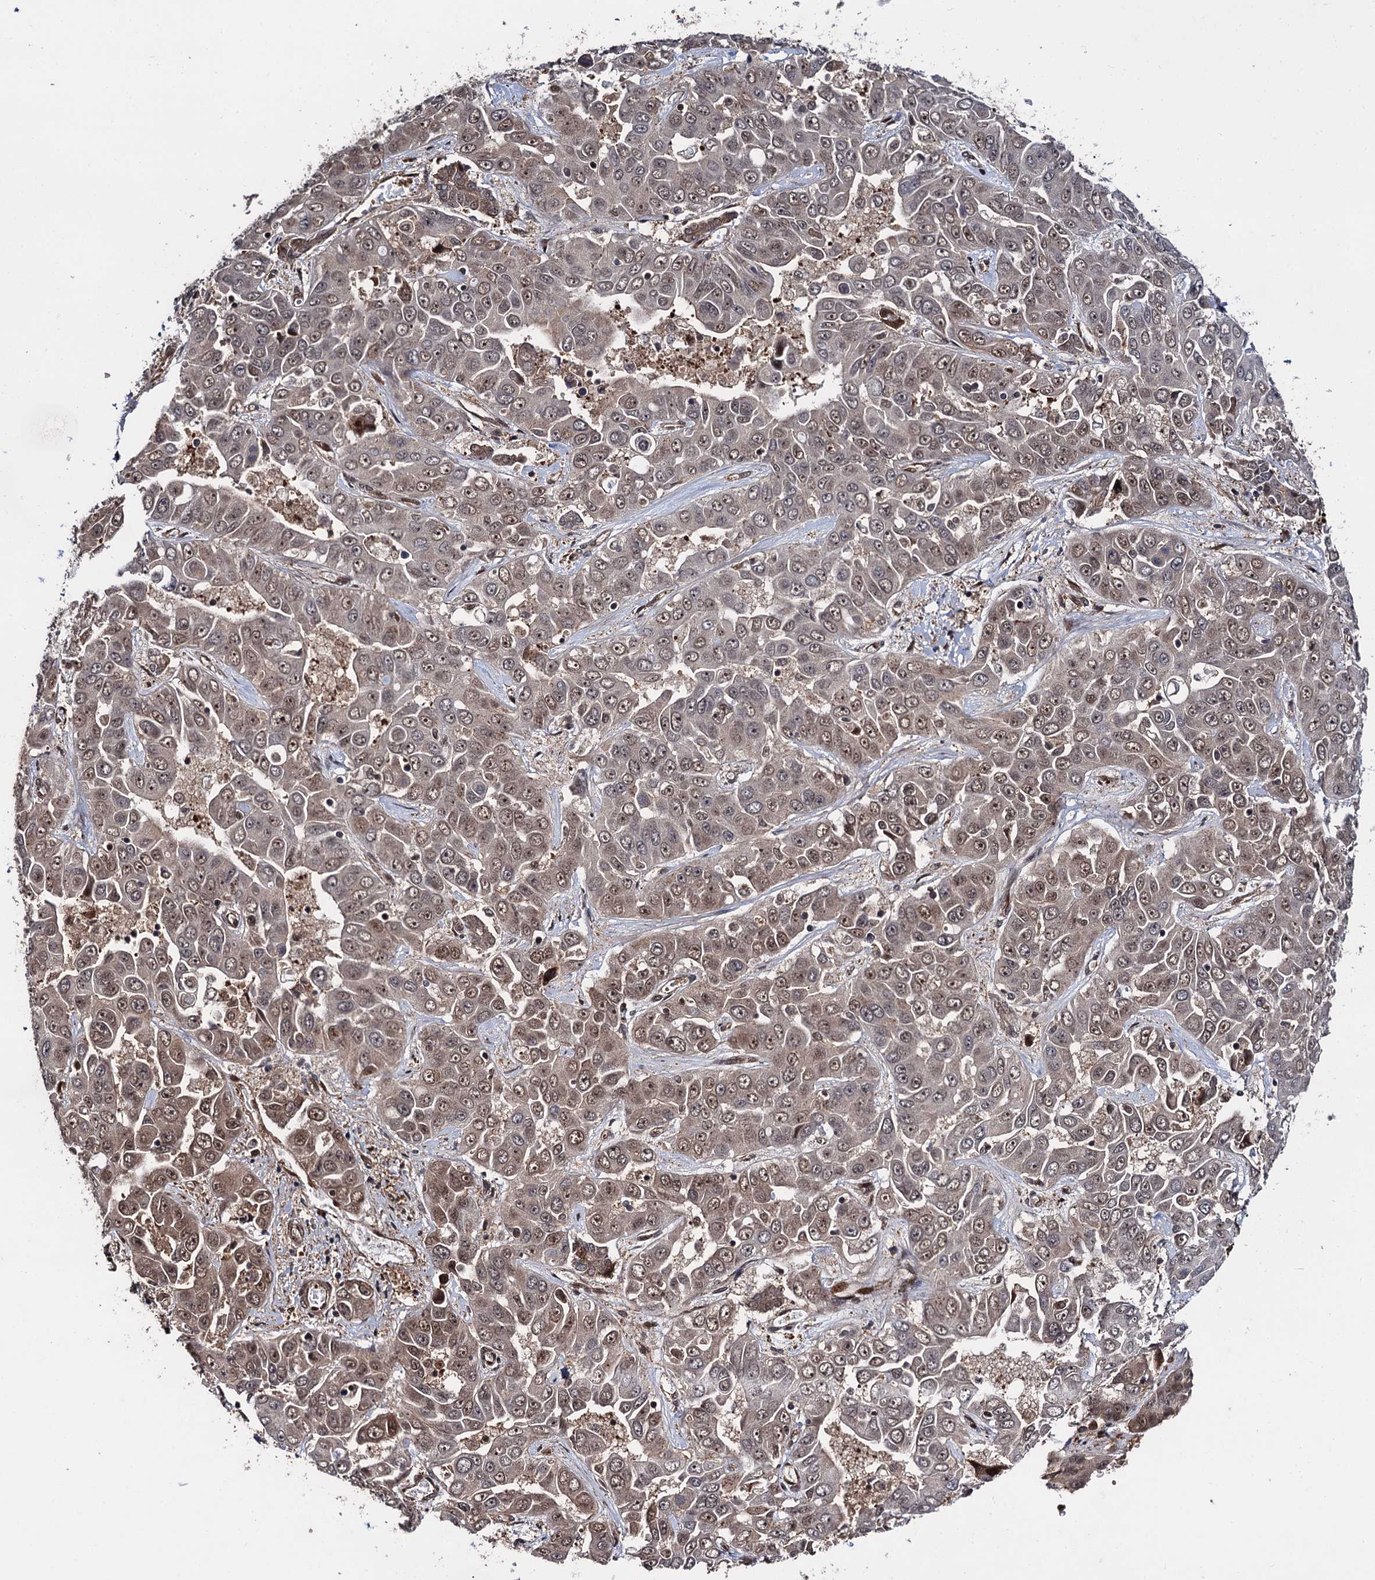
{"staining": {"intensity": "moderate", "quantity": ">75%", "location": "nuclear"}, "tissue": "liver cancer", "cell_type": "Tumor cells", "image_type": "cancer", "snomed": [{"axis": "morphology", "description": "Cholangiocarcinoma"}, {"axis": "topography", "description": "Liver"}], "caption": "Moderate nuclear staining is identified in about >75% of tumor cells in liver cholangiocarcinoma. (DAB IHC, brown staining for protein, blue staining for nuclei).", "gene": "CDC23", "patient": {"sex": "female", "age": 52}}